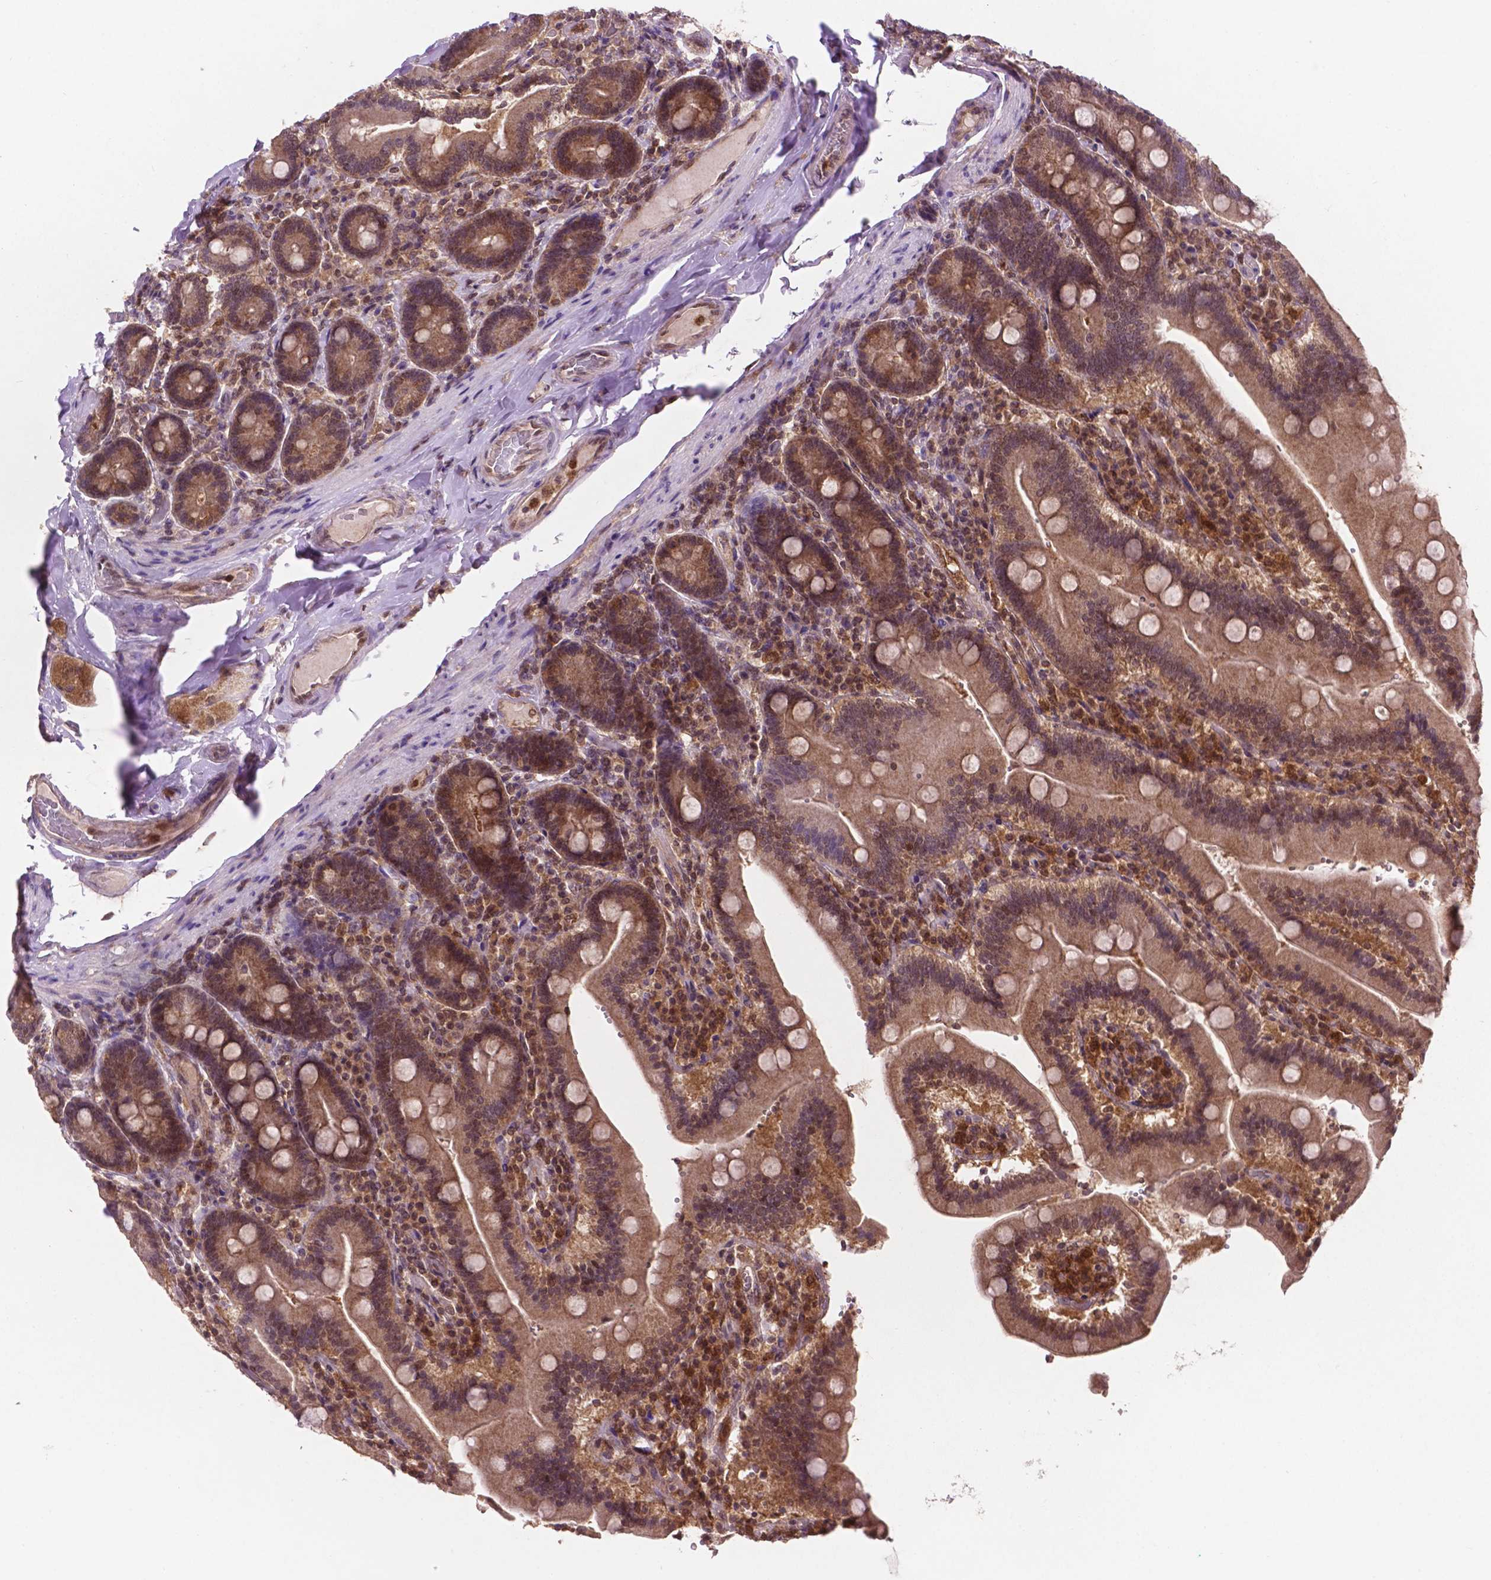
{"staining": {"intensity": "moderate", "quantity": ">75%", "location": "cytoplasmic/membranous,nuclear"}, "tissue": "duodenum", "cell_type": "Glandular cells", "image_type": "normal", "snomed": [{"axis": "morphology", "description": "Normal tissue, NOS"}, {"axis": "topography", "description": "Duodenum"}], "caption": "IHC staining of normal duodenum, which demonstrates medium levels of moderate cytoplasmic/membranous,nuclear staining in approximately >75% of glandular cells indicating moderate cytoplasmic/membranous,nuclear protein positivity. The staining was performed using DAB (brown) for protein detection and nuclei were counterstained in hematoxylin (blue).", "gene": "UBE2L6", "patient": {"sex": "female", "age": 62}}